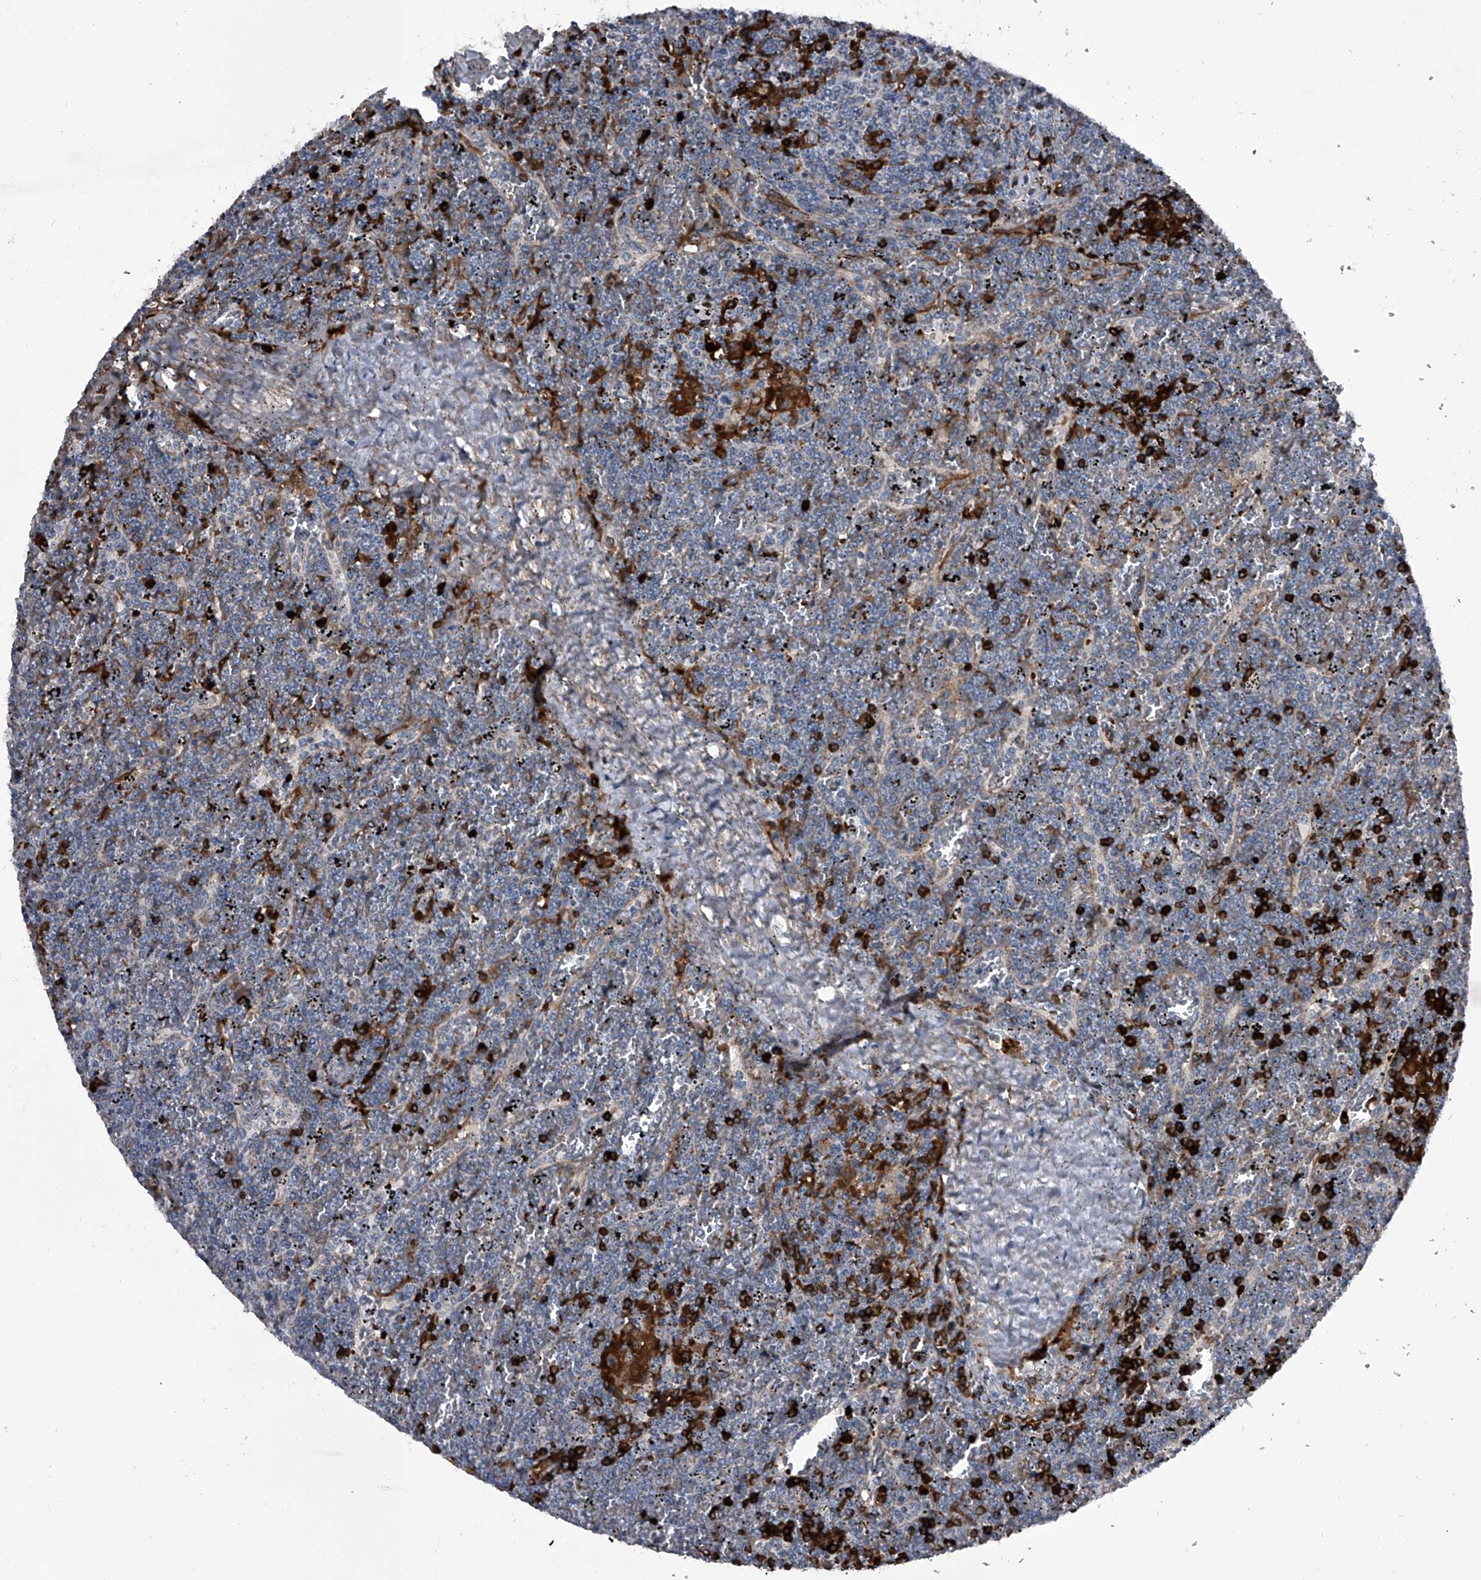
{"staining": {"intensity": "negative", "quantity": "none", "location": "none"}, "tissue": "lymphoma", "cell_type": "Tumor cells", "image_type": "cancer", "snomed": [{"axis": "morphology", "description": "Malignant lymphoma, non-Hodgkin's type, Low grade"}, {"axis": "topography", "description": "Spleen"}], "caption": "Lymphoma was stained to show a protein in brown. There is no significant expression in tumor cells.", "gene": "CEP85L", "patient": {"sex": "female", "age": 19}}